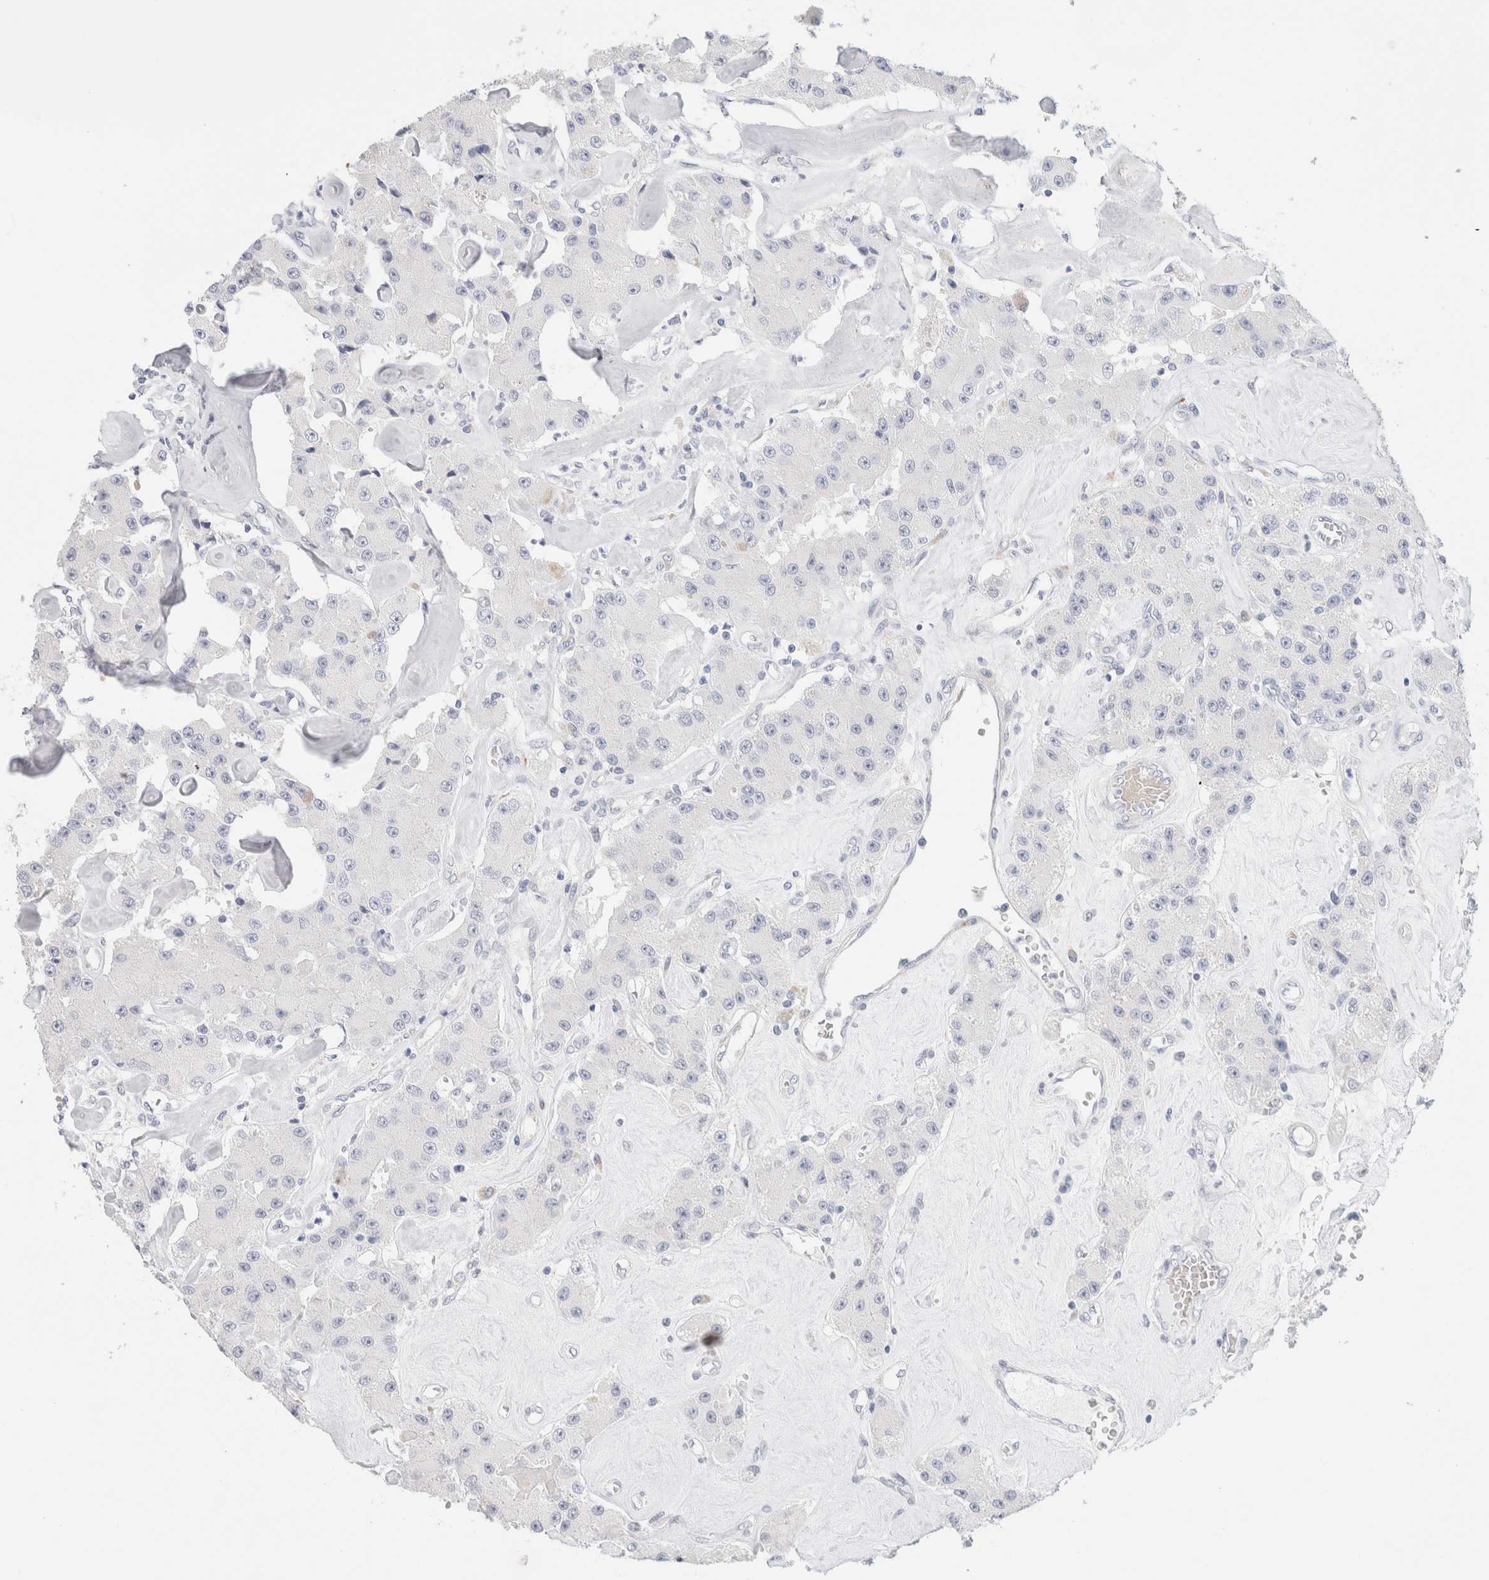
{"staining": {"intensity": "negative", "quantity": "none", "location": "none"}, "tissue": "carcinoid", "cell_type": "Tumor cells", "image_type": "cancer", "snomed": [{"axis": "morphology", "description": "Carcinoid, malignant, NOS"}, {"axis": "topography", "description": "Pancreas"}], "caption": "High magnification brightfield microscopy of carcinoid (malignant) stained with DAB (brown) and counterstained with hematoxylin (blue): tumor cells show no significant staining.", "gene": "RTN4", "patient": {"sex": "male", "age": 41}}